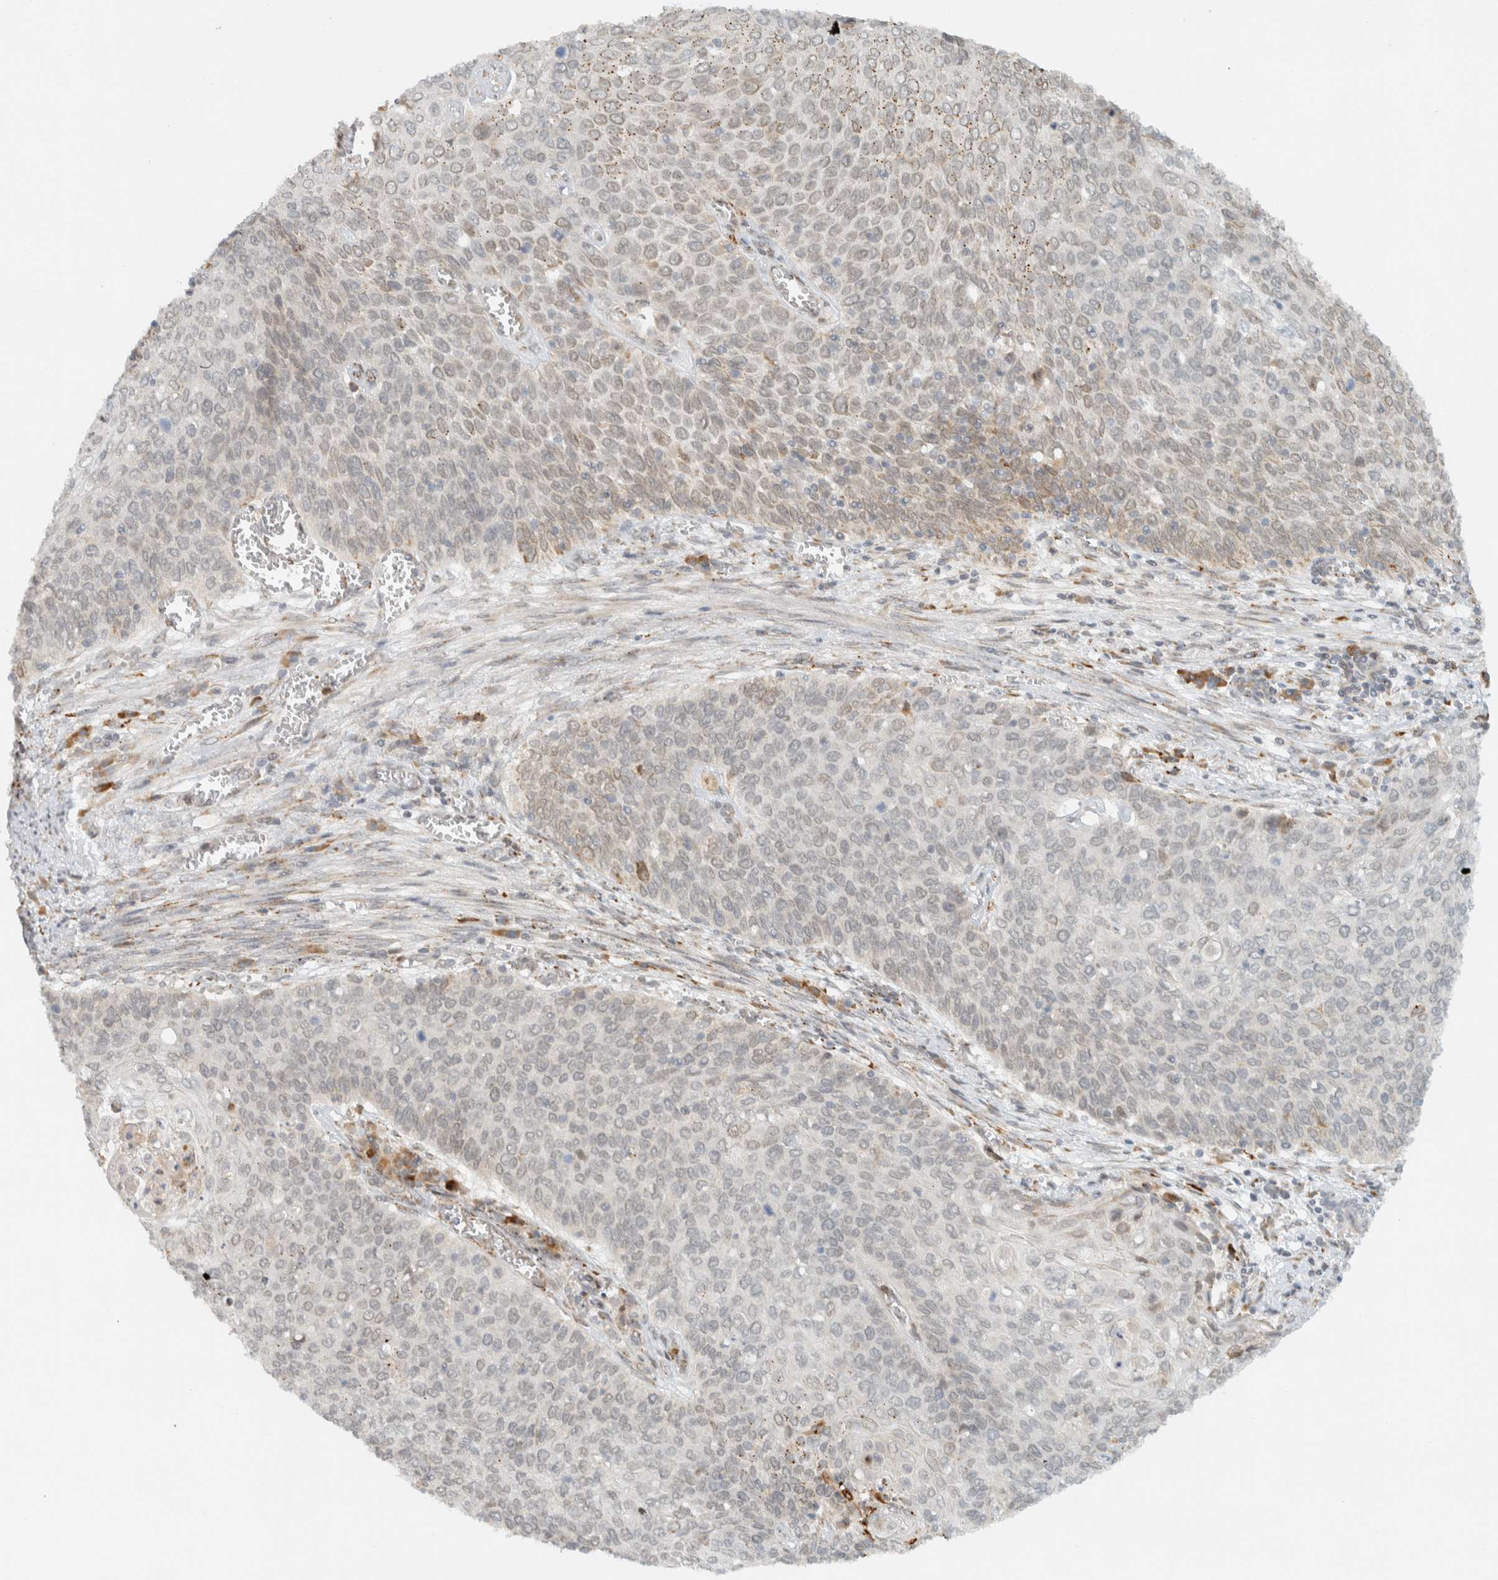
{"staining": {"intensity": "weak", "quantity": "<25%", "location": "cytoplasmic/membranous"}, "tissue": "cervical cancer", "cell_type": "Tumor cells", "image_type": "cancer", "snomed": [{"axis": "morphology", "description": "Squamous cell carcinoma, NOS"}, {"axis": "topography", "description": "Cervix"}], "caption": "DAB (3,3'-diaminobenzidine) immunohistochemical staining of human cervical squamous cell carcinoma demonstrates no significant staining in tumor cells. (DAB (3,3'-diaminobenzidine) IHC visualized using brightfield microscopy, high magnification).", "gene": "ITPRID1", "patient": {"sex": "female", "age": 39}}